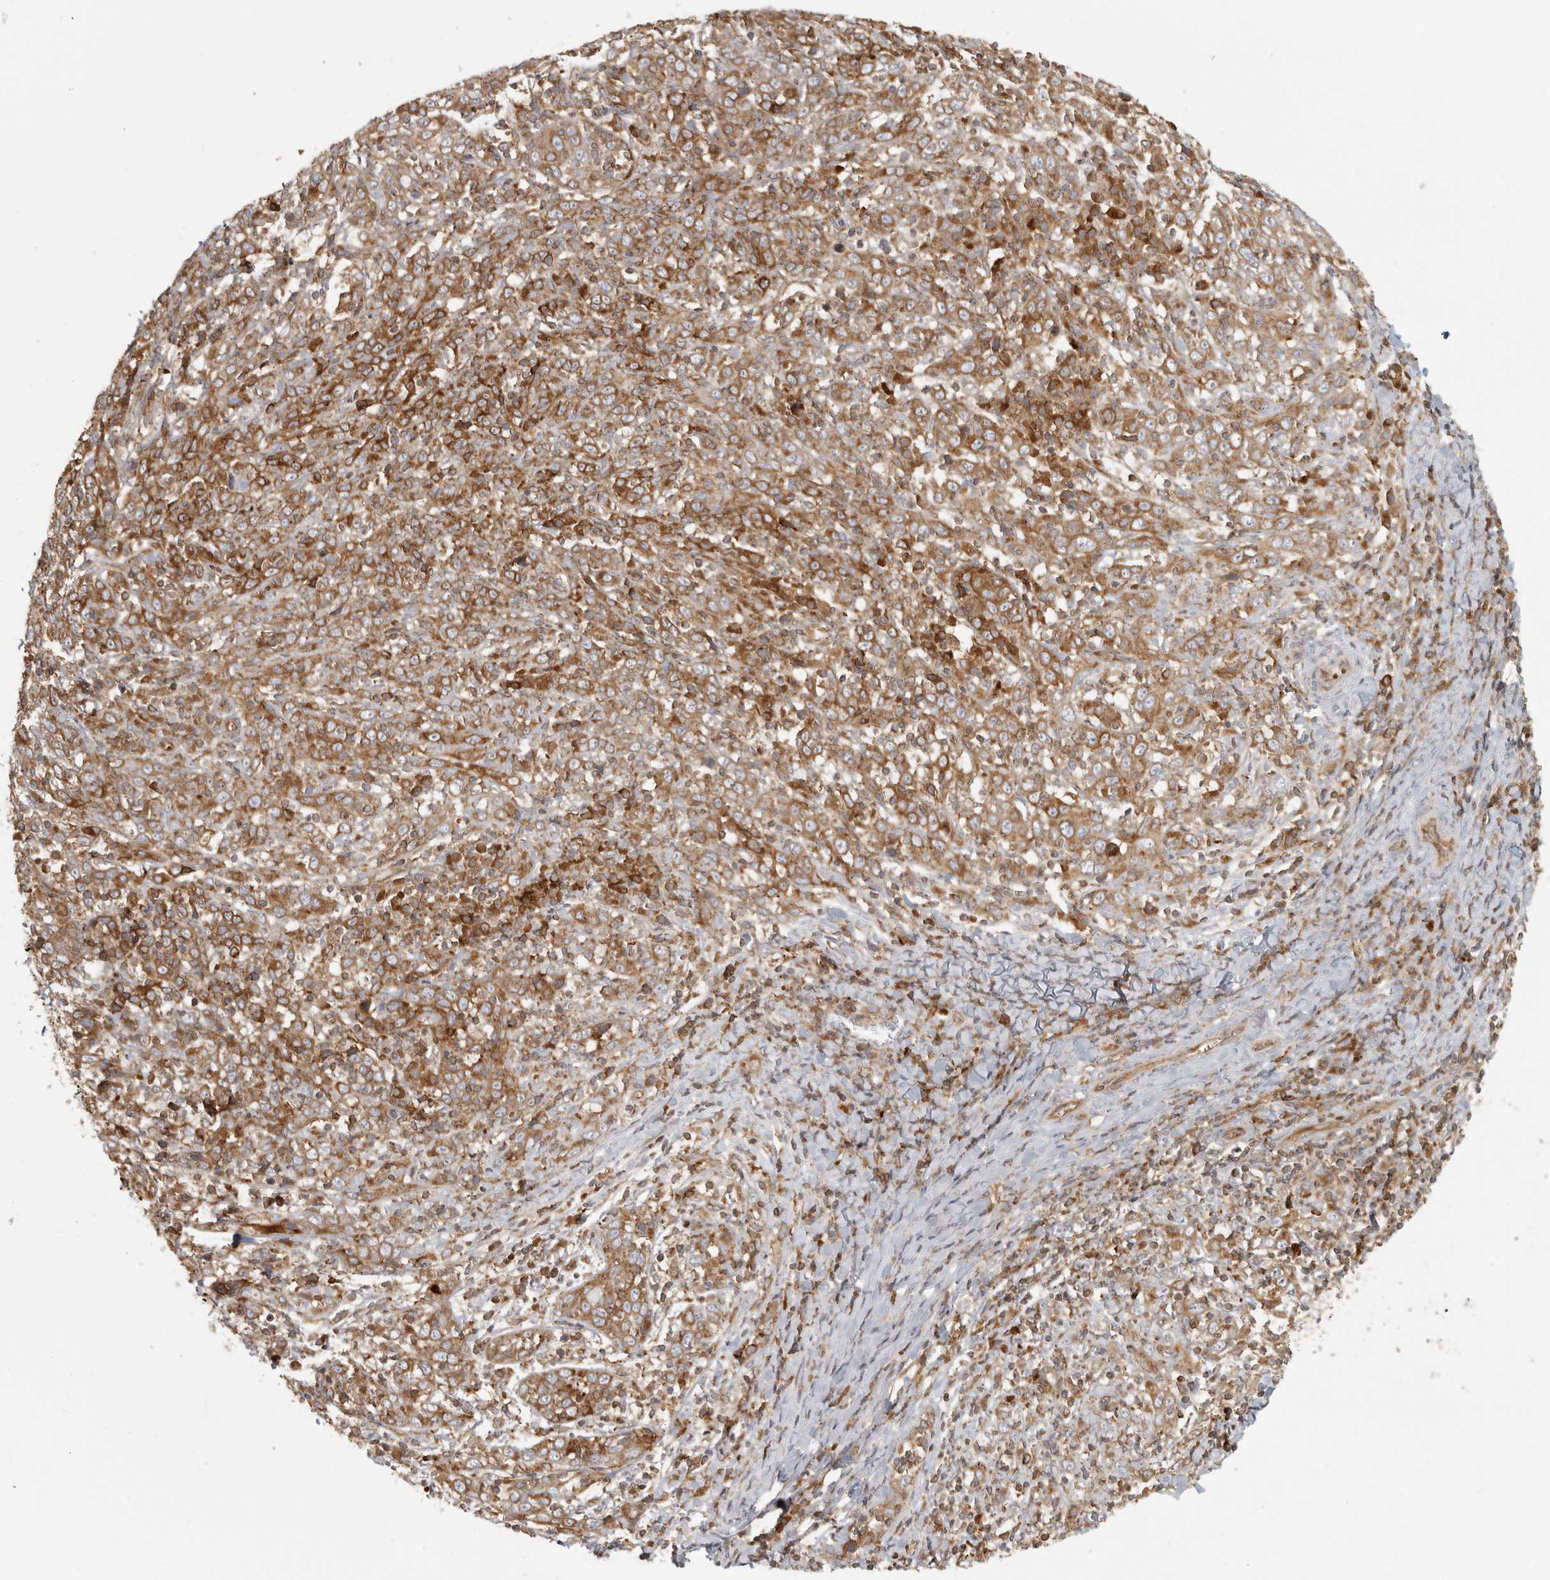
{"staining": {"intensity": "moderate", "quantity": ">75%", "location": "cytoplasmic/membranous"}, "tissue": "cervical cancer", "cell_type": "Tumor cells", "image_type": "cancer", "snomed": [{"axis": "morphology", "description": "Squamous cell carcinoma, NOS"}, {"axis": "topography", "description": "Cervix"}], "caption": "Cervical cancer (squamous cell carcinoma) stained for a protein (brown) shows moderate cytoplasmic/membranous positive staining in approximately >75% of tumor cells.", "gene": "HLA-E", "patient": {"sex": "female", "age": 46}}